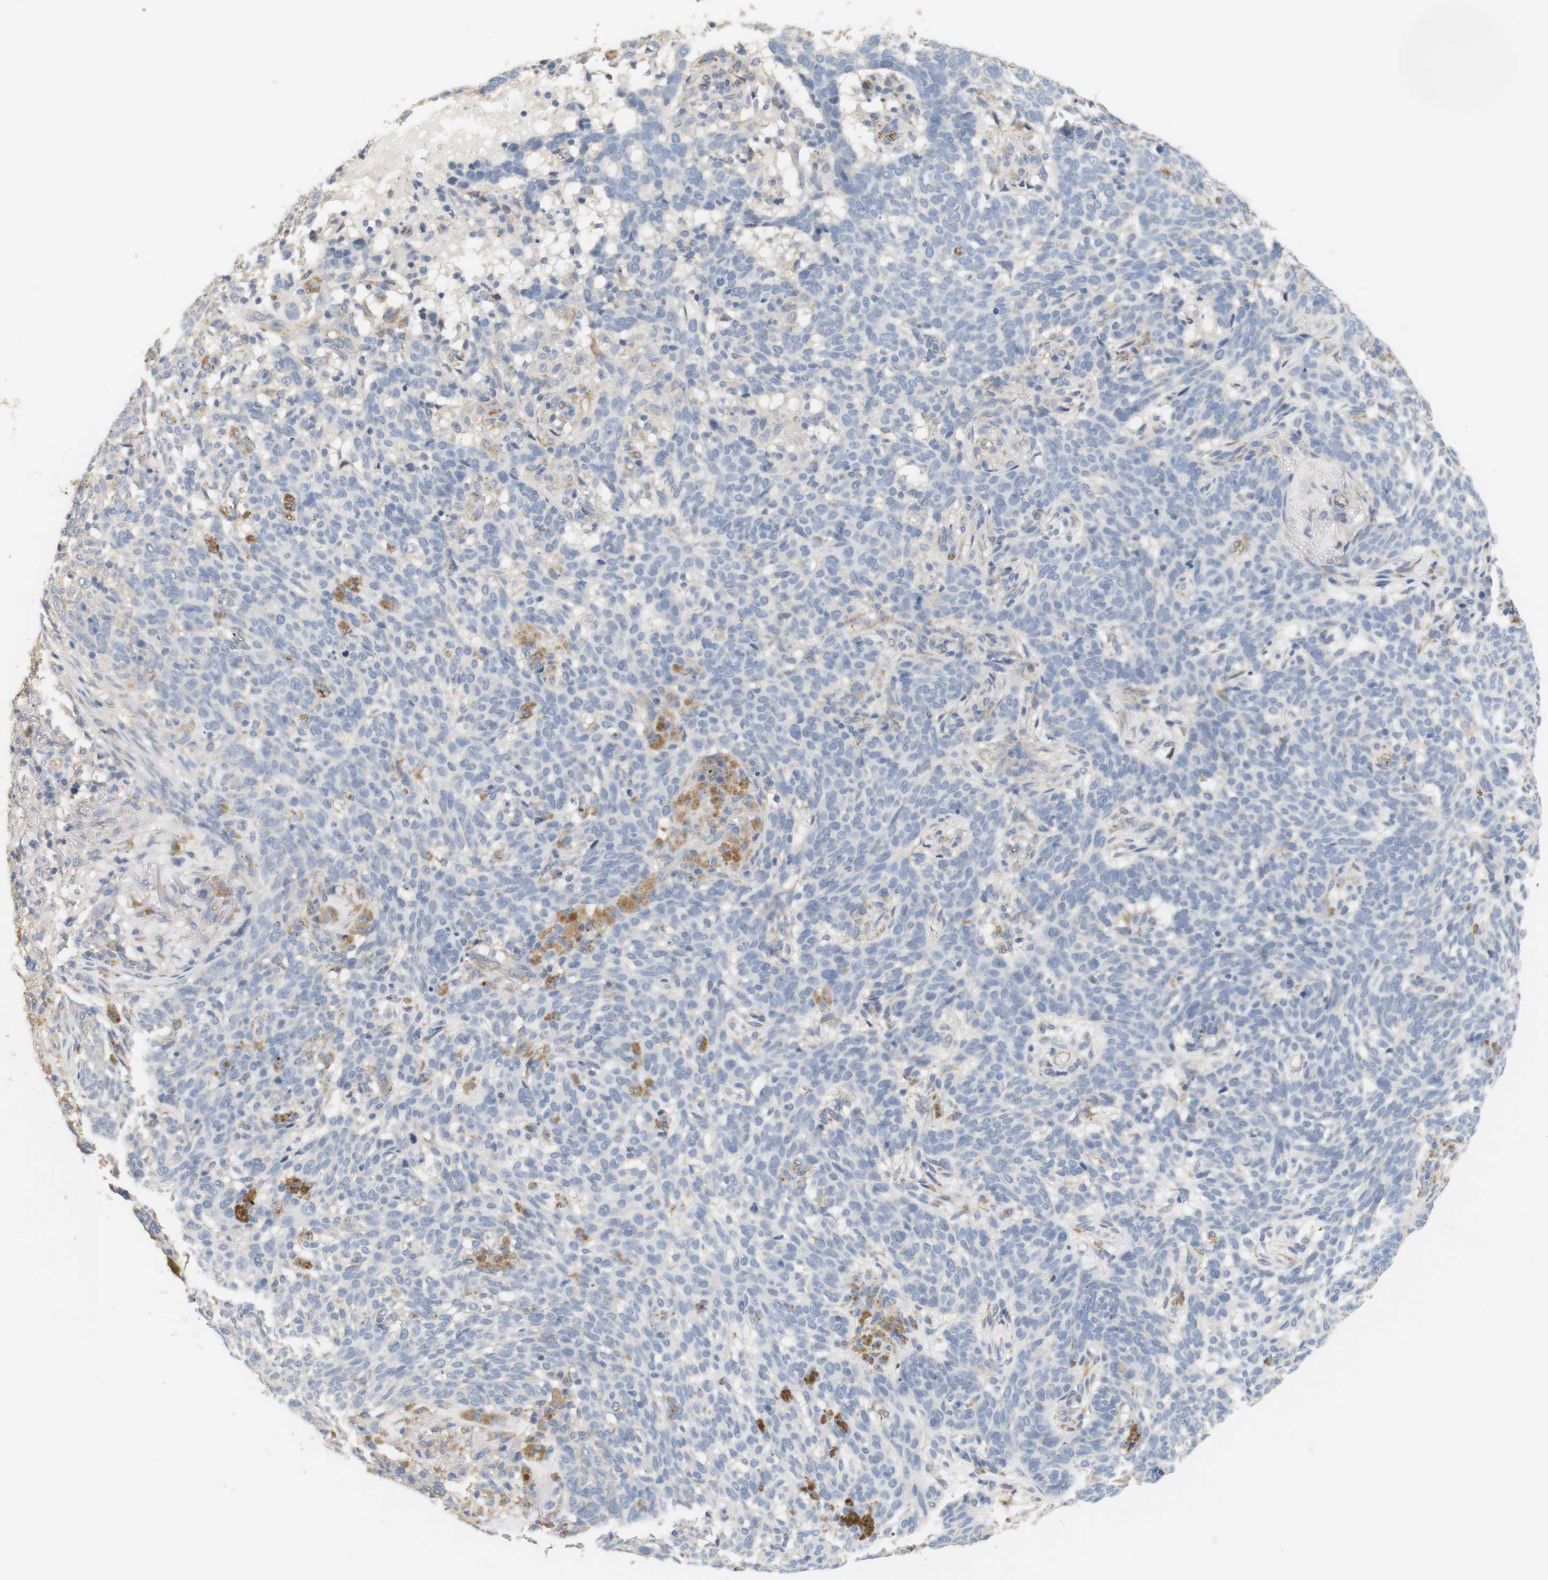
{"staining": {"intensity": "negative", "quantity": "none", "location": "none"}, "tissue": "skin cancer", "cell_type": "Tumor cells", "image_type": "cancer", "snomed": [{"axis": "morphology", "description": "Basal cell carcinoma"}, {"axis": "topography", "description": "Skin"}], "caption": "Skin cancer was stained to show a protein in brown. There is no significant expression in tumor cells.", "gene": "OSR1", "patient": {"sex": "male", "age": 85}}